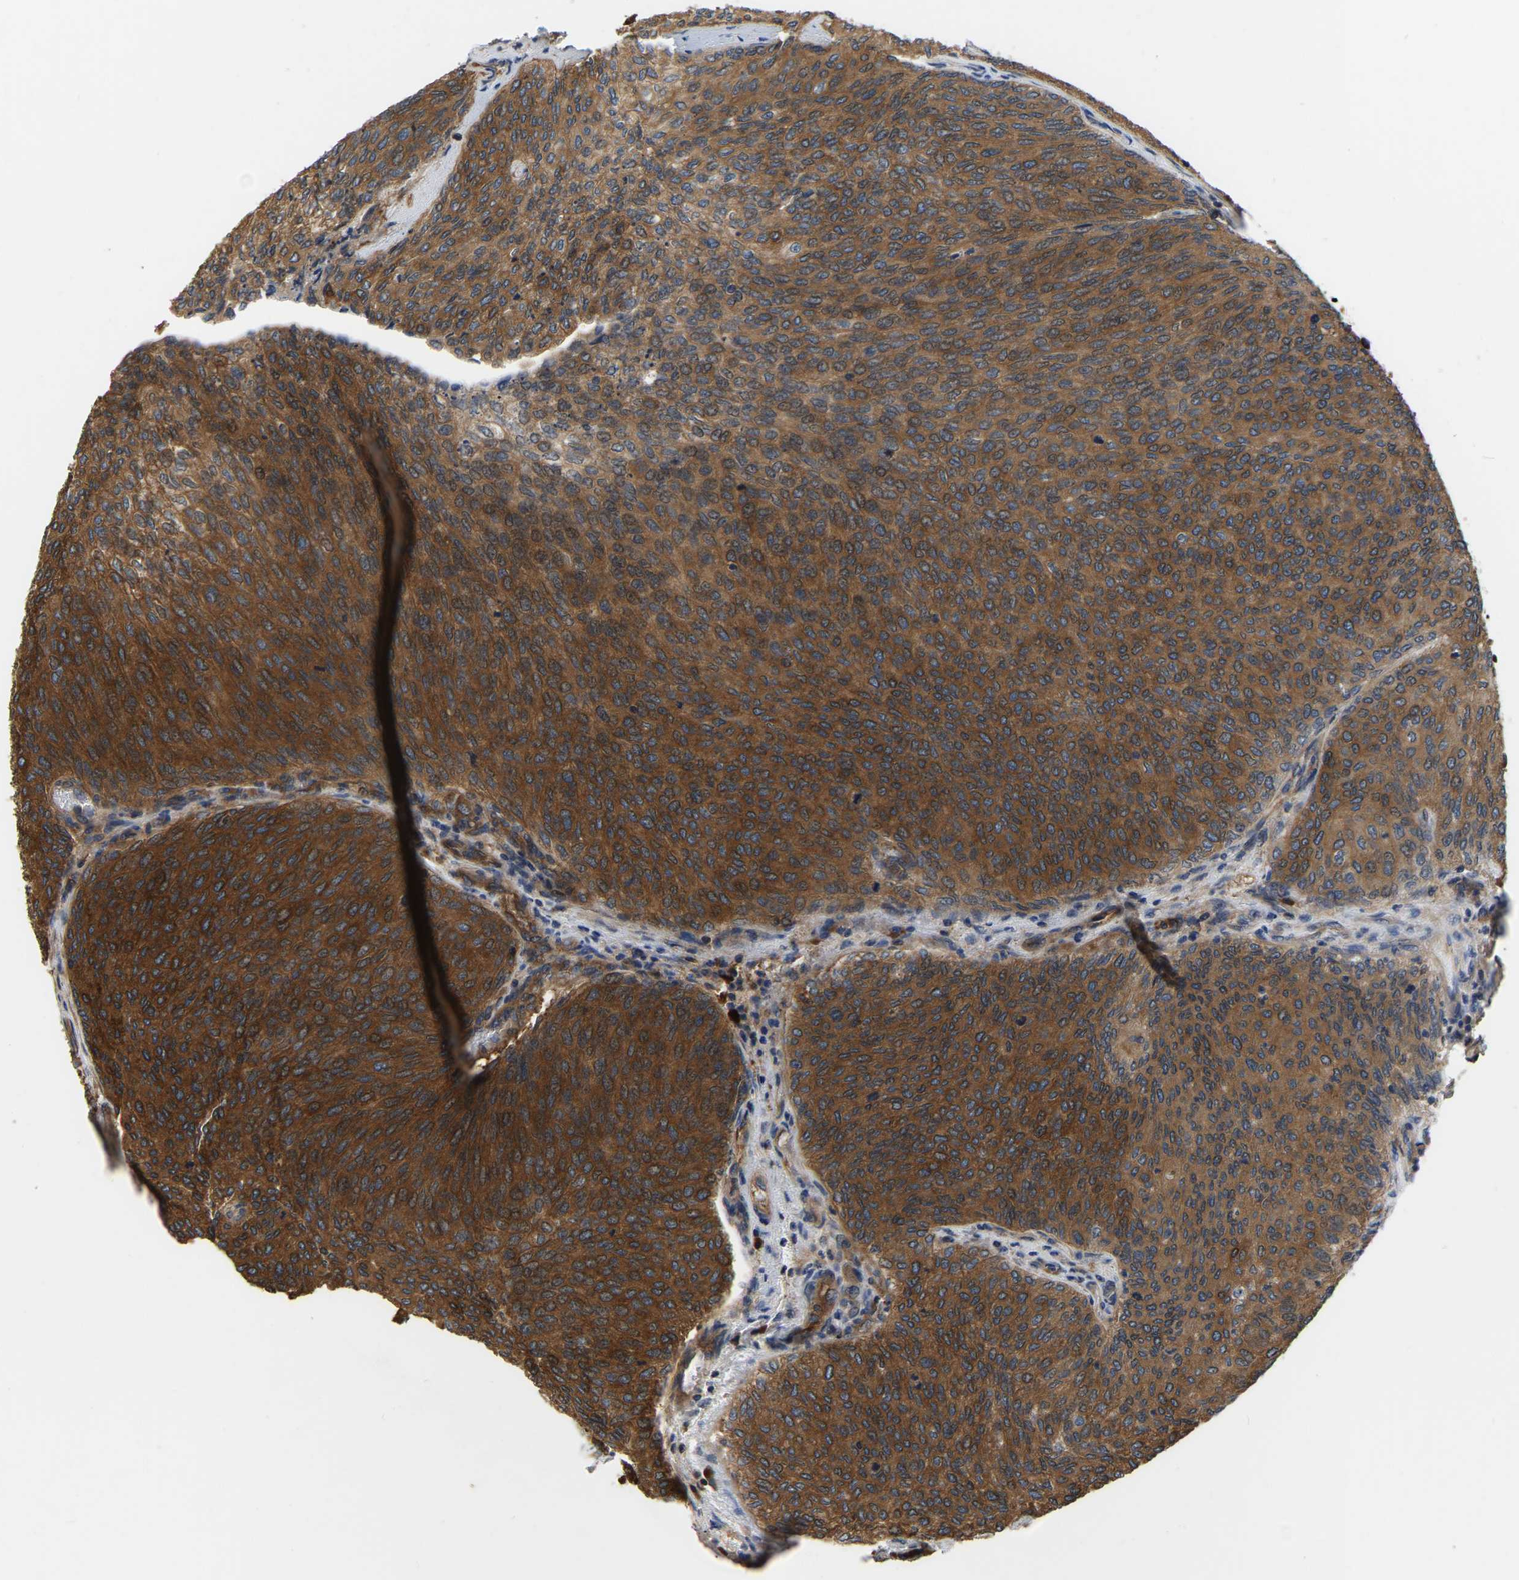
{"staining": {"intensity": "strong", "quantity": "25%-75%", "location": "cytoplasmic/membranous"}, "tissue": "urothelial cancer", "cell_type": "Tumor cells", "image_type": "cancer", "snomed": [{"axis": "morphology", "description": "Urothelial carcinoma, Low grade"}, {"axis": "topography", "description": "Urinary bladder"}], "caption": "A high-resolution histopathology image shows immunohistochemistry (IHC) staining of urothelial cancer, which exhibits strong cytoplasmic/membranous positivity in approximately 25%-75% of tumor cells.", "gene": "GARS1", "patient": {"sex": "female", "age": 79}}